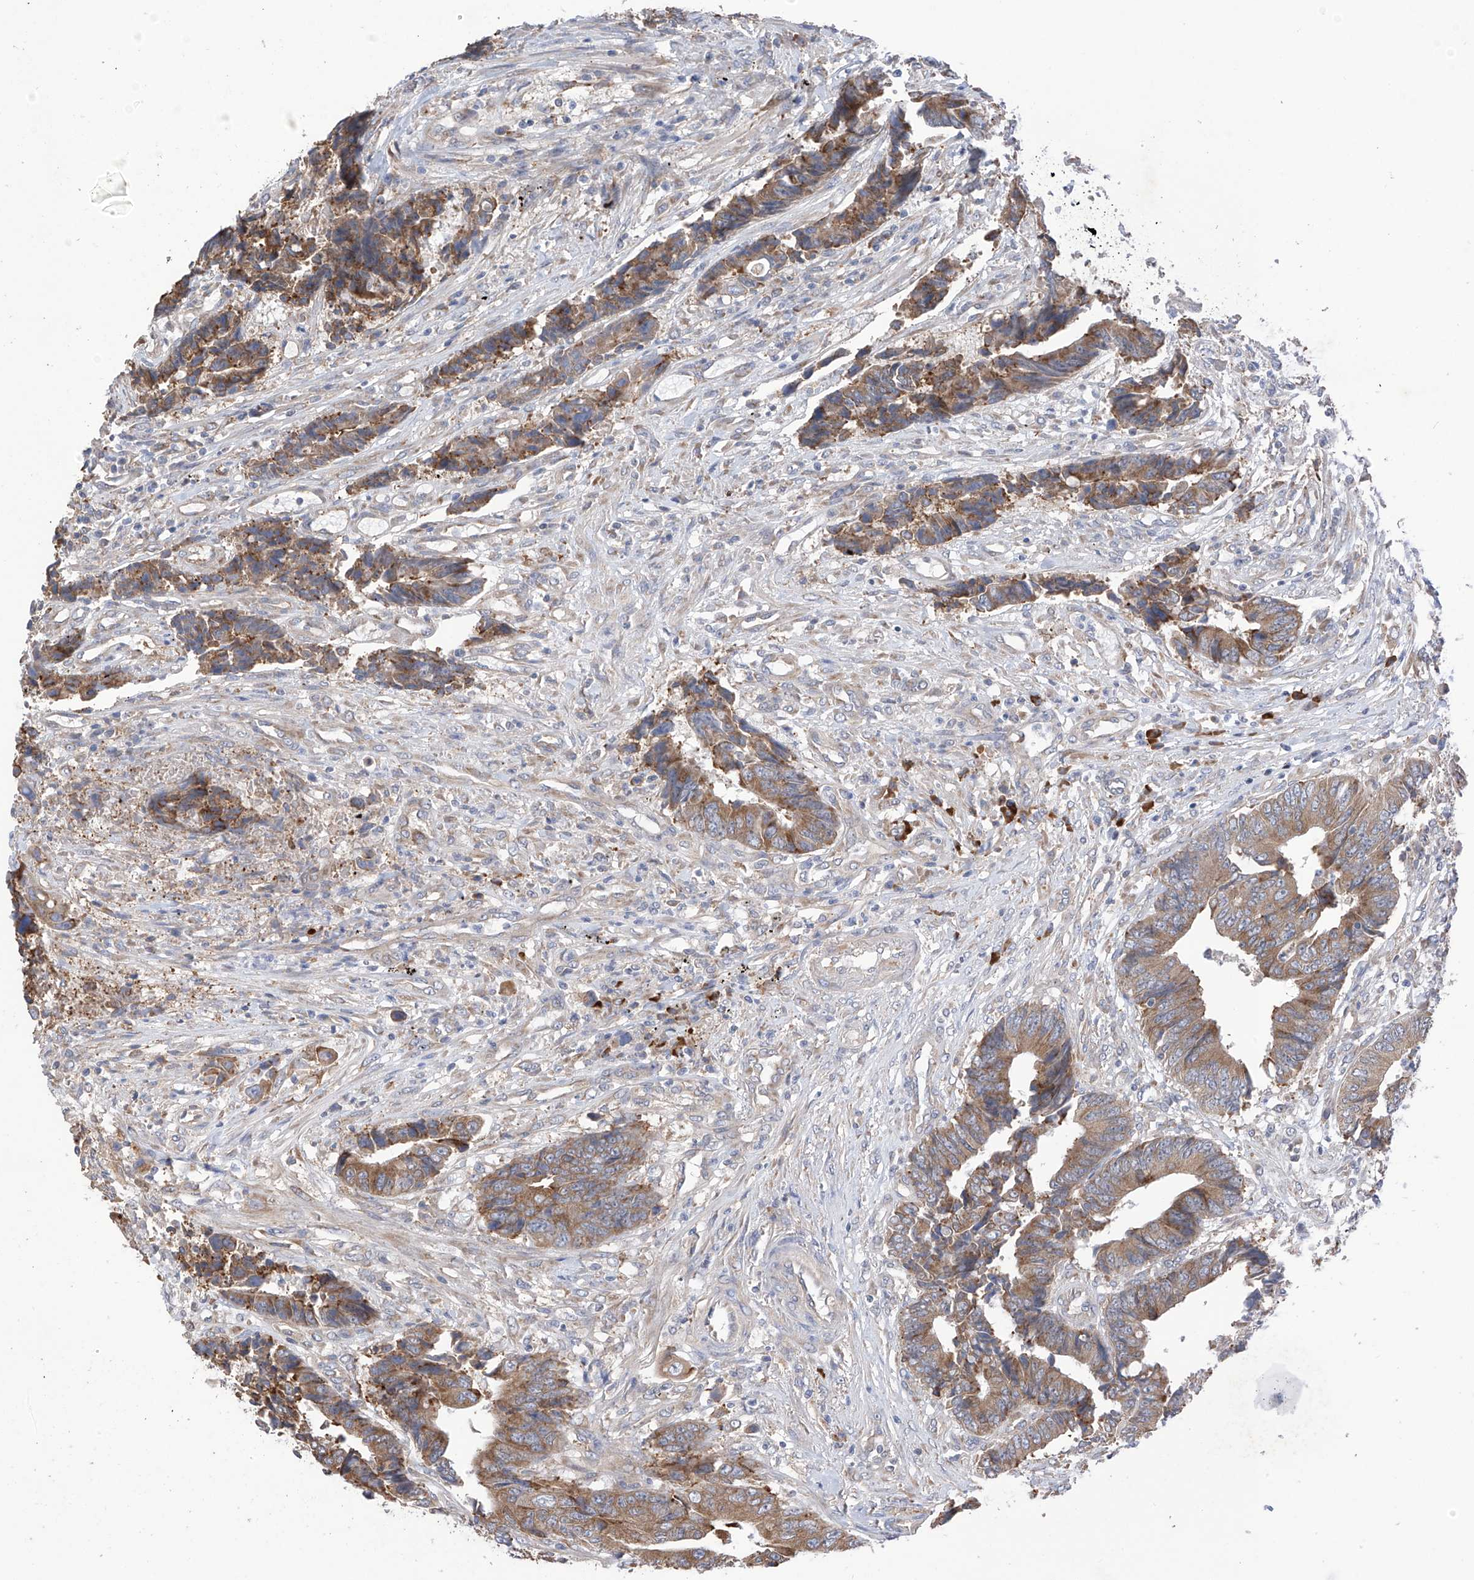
{"staining": {"intensity": "moderate", "quantity": ">75%", "location": "cytoplasmic/membranous"}, "tissue": "colorectal cancer", "cell_type": "Tumor cells", "image_type": "cancer", "snomed": [{"axis": "morphology", "description": "Adenocarcinoma, NOS"}, {"axis": "topography", "description": "Rectum"}], "caption": "High-power microscopy captured an immunohistochemistry micrograph of colorectal cancer (adenocarcinoma), revealing moderate cytoplasmic/membranous positivity in about >75% of tumor cells.", "gene": "REC8", "patient": {"sex": "male", "age": 84}}